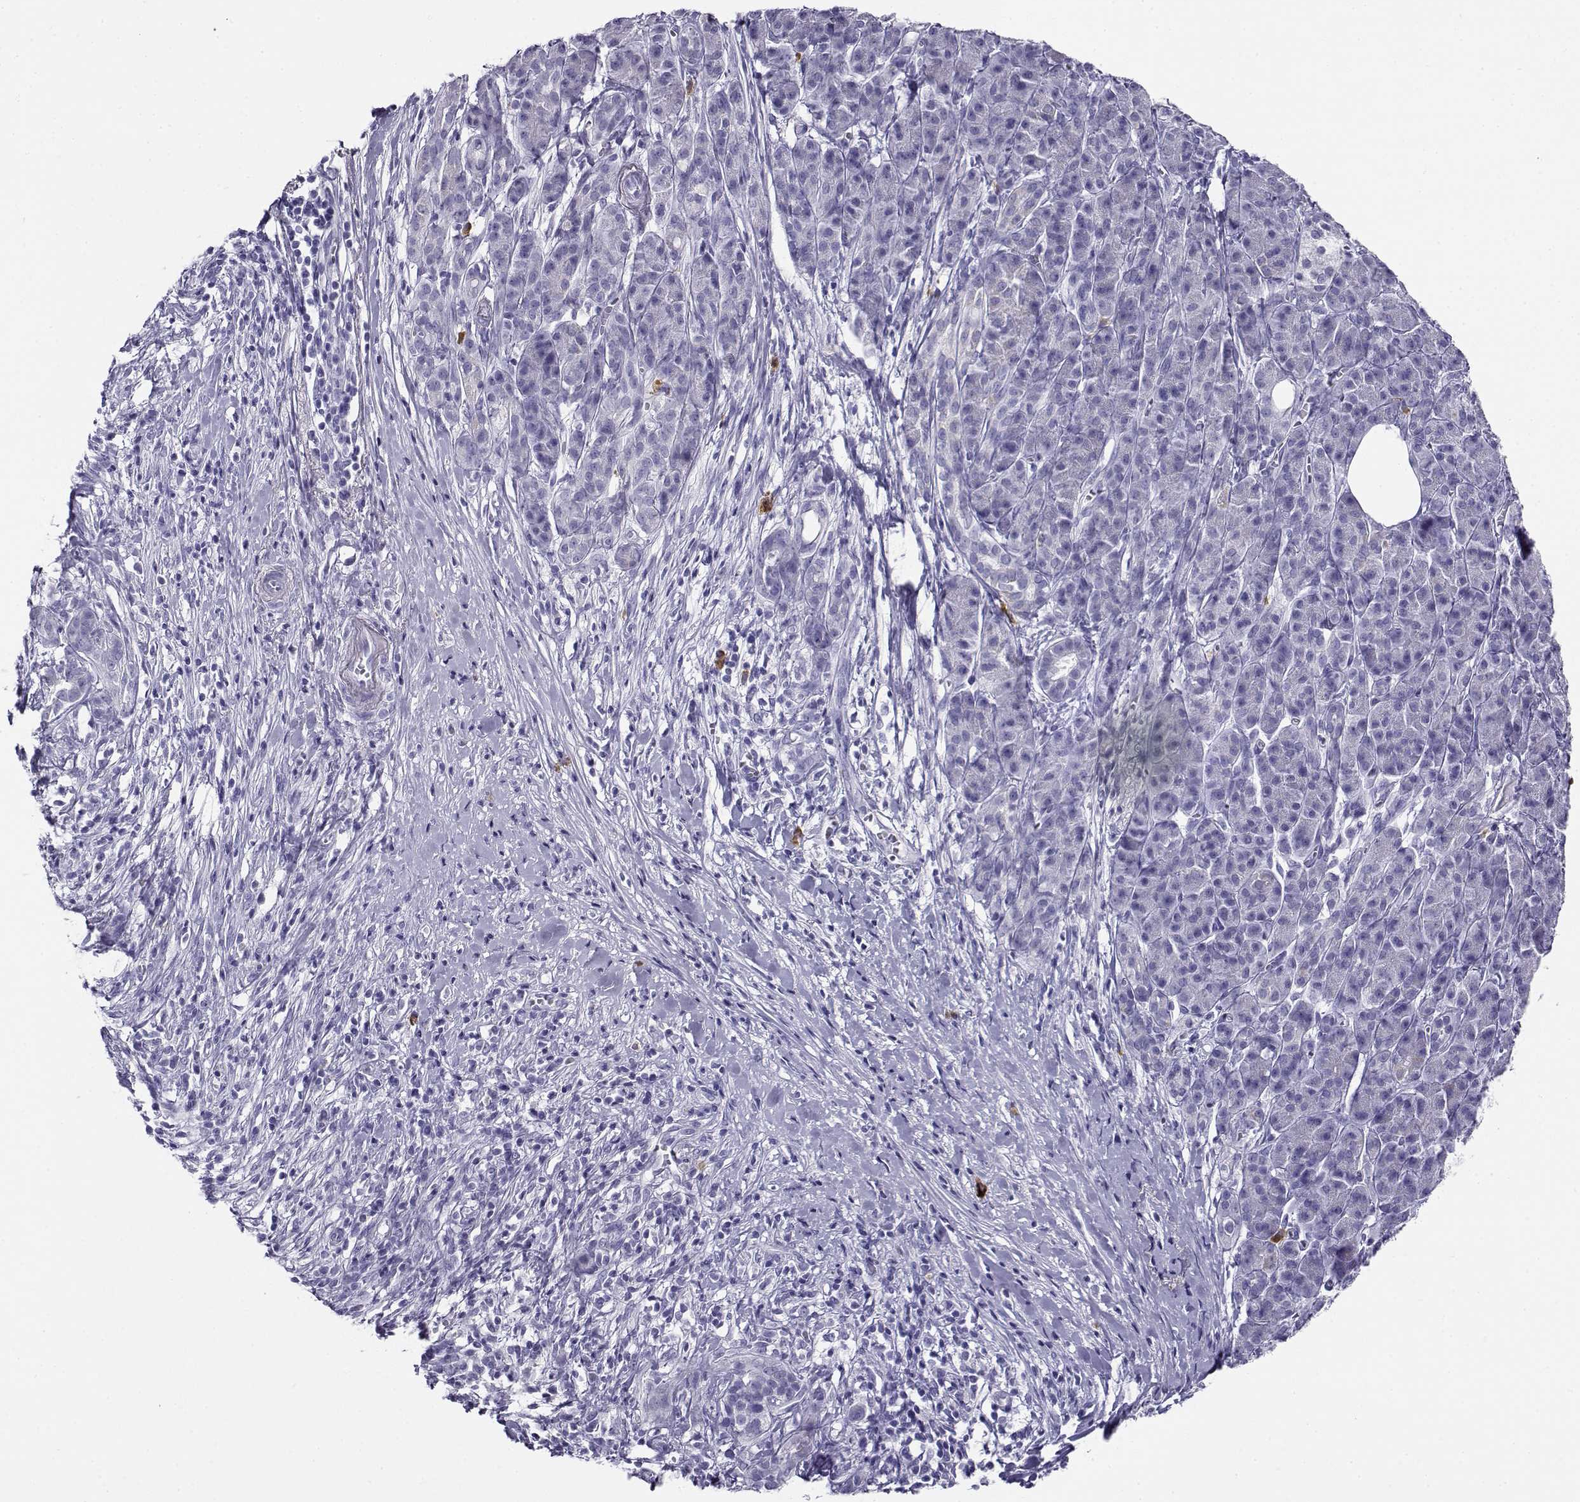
{"staining": {"intensity": "negative", "quantity": "none", "location": "none"}, "tissue": "pancreatic cancer", "cell_type": "Tumor cells", "image_type": "cancer", "snomed": [{"axis": "morphology", "description": "Adenocarcinoma, NOS"}, {"axis": "topography", "description": "Pancreas"}], "caption": "This photomicrograph is of pancreatic adenocarcinoma stained with immunohistochemistry (IHC) to label a protein in brown with the nuclei are counter-stained blue. There is no expression in tumor cells.", "gene": "CABS1", "patient": {"sex": "male", "age": 61}}